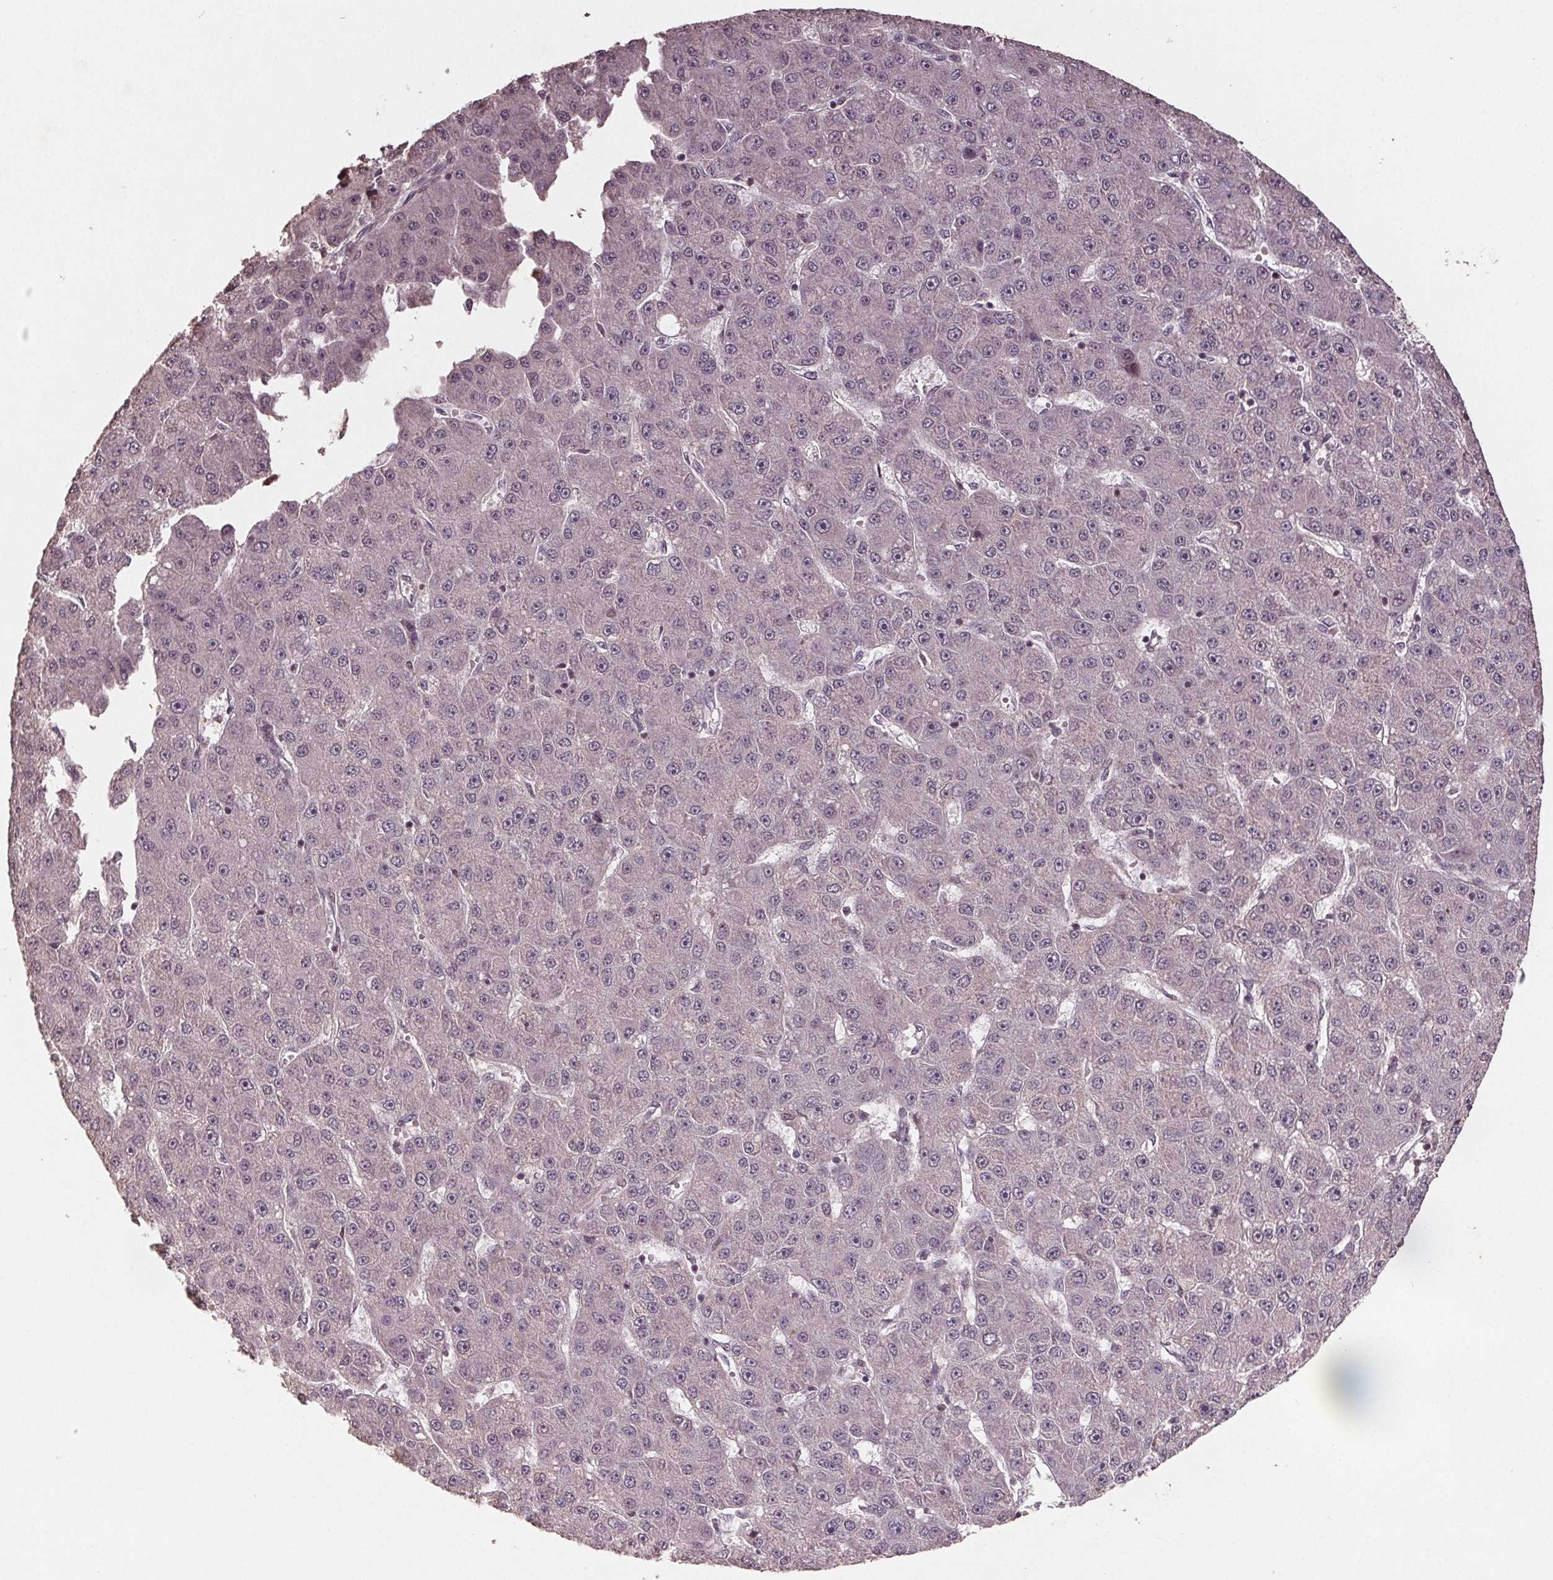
{"staining": {"intensity": "weak", "quantity": "<25%", "location": "nuclear"}, "tissue": "liver cancer", "cell_type": "Tumor cells", "image_type": "cancer", "snomed": [{"axis": "morphology", "description": "Carcinoma, Hepatocellular, NOS"}, {"axis": "topography", "description": "Liver"}], "caption": "IHC image of neoplastic tissue: liver hepatocellular carcinoma stained with DAB exhibits no significant protein staining in tumor cells.", "gene": "DNMT3B", "patient": {"sex": "male", "age": 67}}